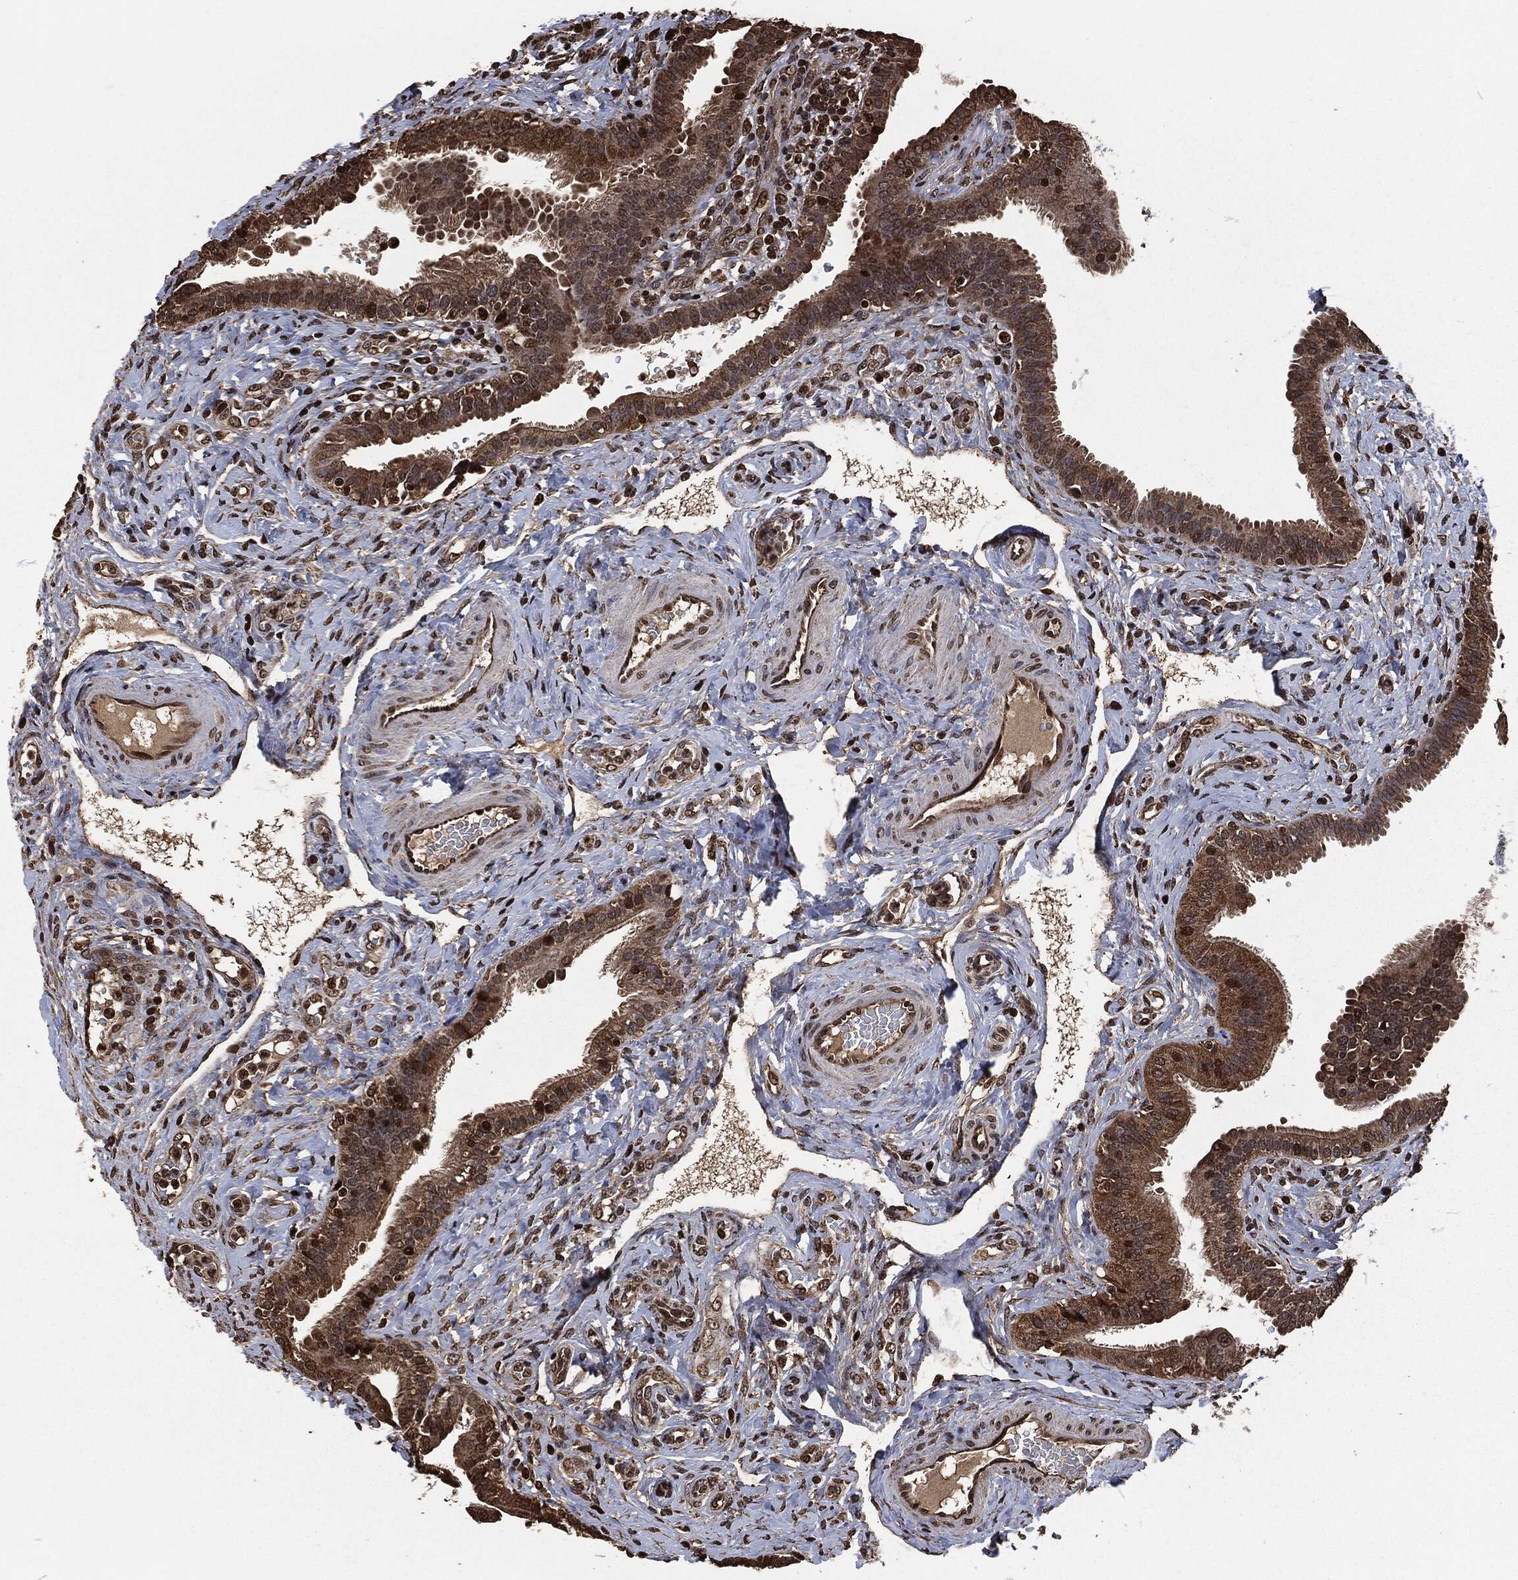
{"staining": {"intensity": "strong", "quantity": "<25%", "location": "cytoplasmic/membranous,nuclear"}, "tissue": "fallopian tube", "cell_type": "Glandular cells", "image_type": "normal", "snomed": [{"axis": "morphology", "description": "Normal tissue, NOS"}, {"axis": "topography", "description": "Fallopian tube"}], "caption": "Protein expression analysis of benign fallopian tube demonstrates strong cytoplasmic/membranous,nuclear positivity in about <25% of glandular cells.", "gene": "SNAI1", "patient": {"sex": "female", "age": 41}}